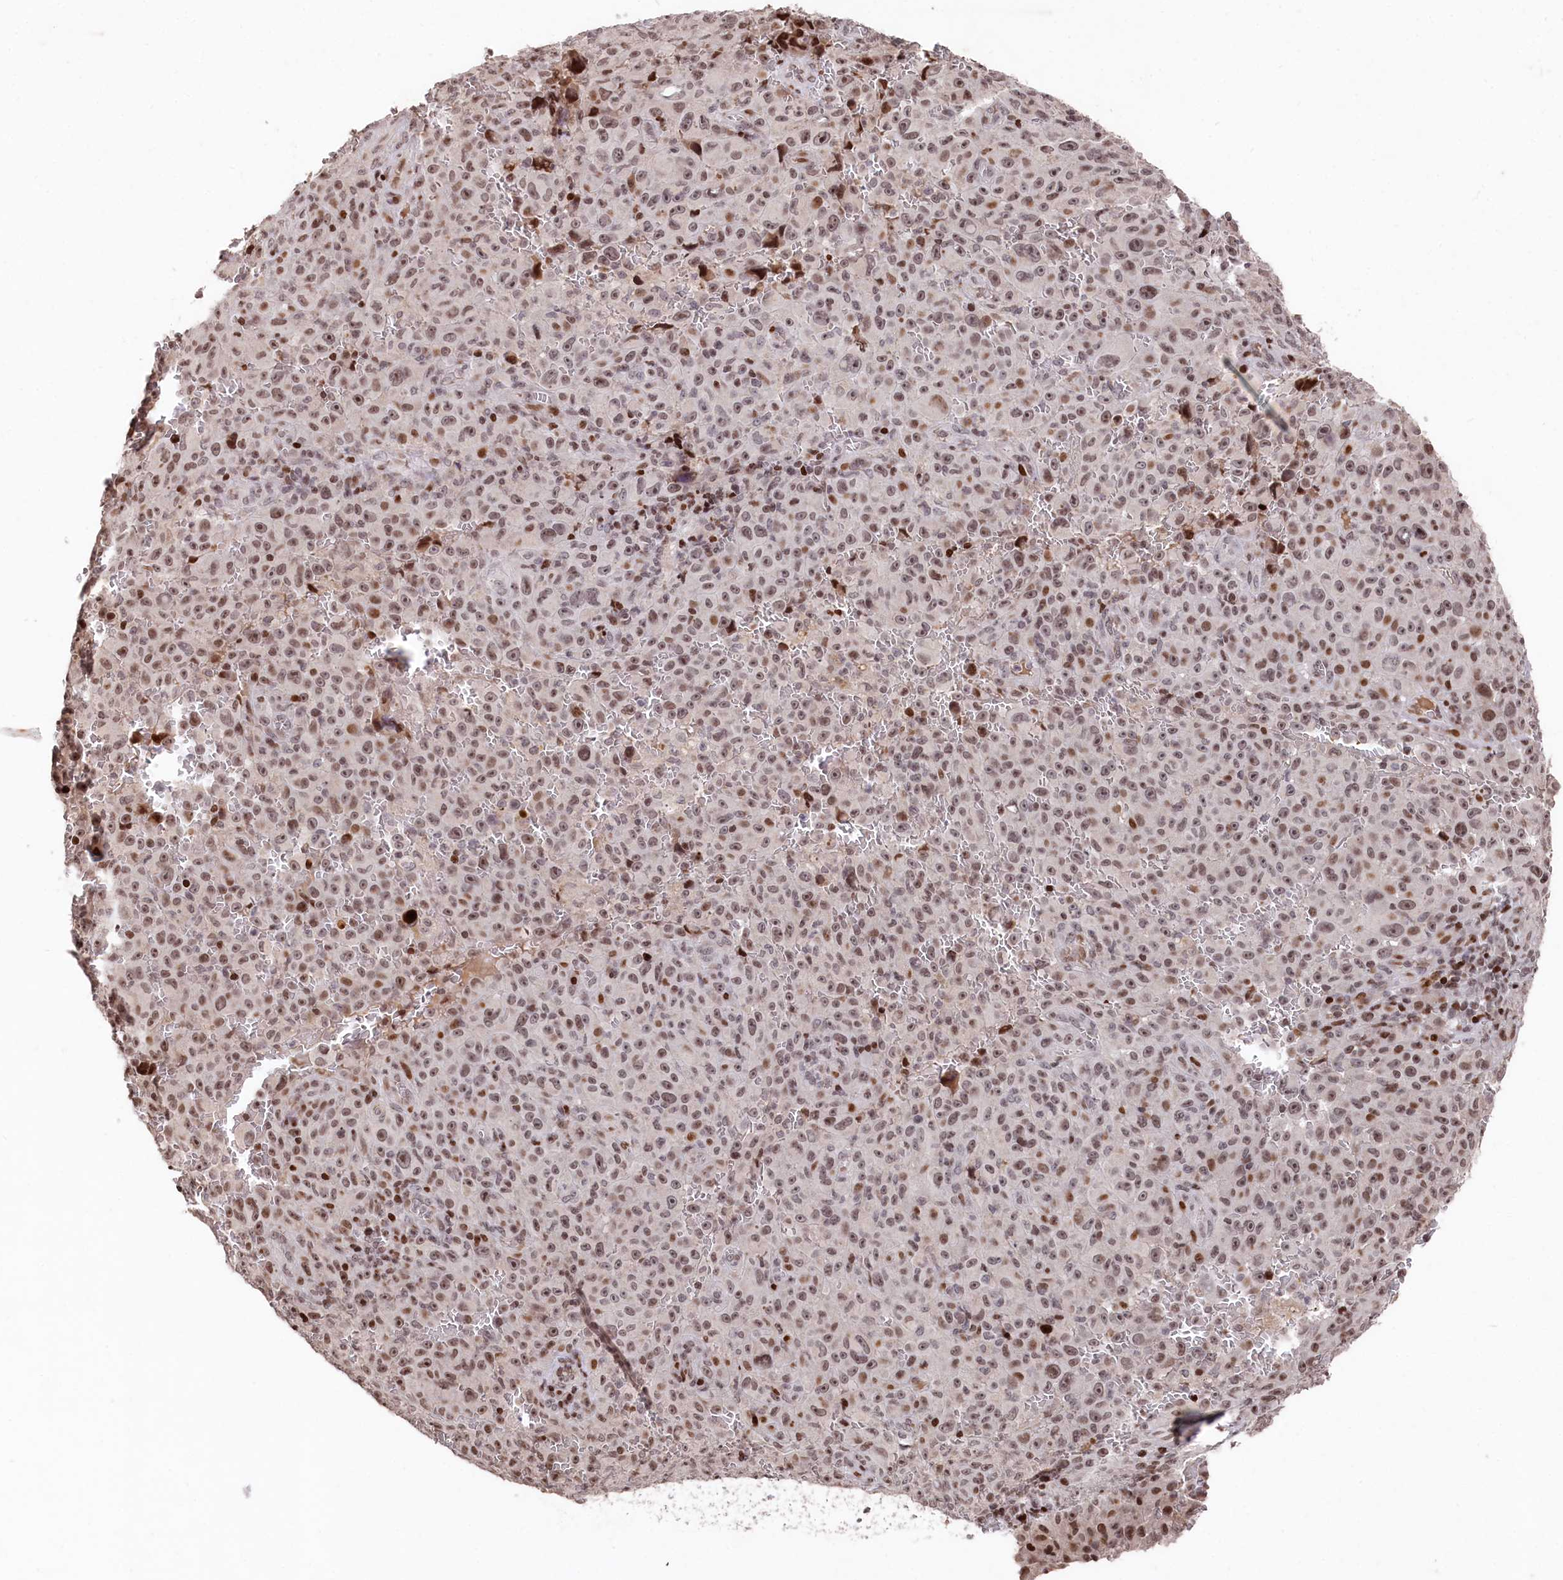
{"staining": {"intensity": "moderate", "quantity": "<25%", "location": "nuclear"}, "tissue": "melanoma", "cell_type": "Tumor cells", "image_type": "cancer", "snomed": [{"axis": "morphology", "description": "Malignant melanoma, NOS"}, {"axis": "topography", "description": "Skin"}], "caption": "Protein staining of malignant melanoma tissue shows moderate nuclear staining in approximately <25% of tumor cells.", "gene": "MCF2L2", "patient": {"sex": "female", "age": 82}}